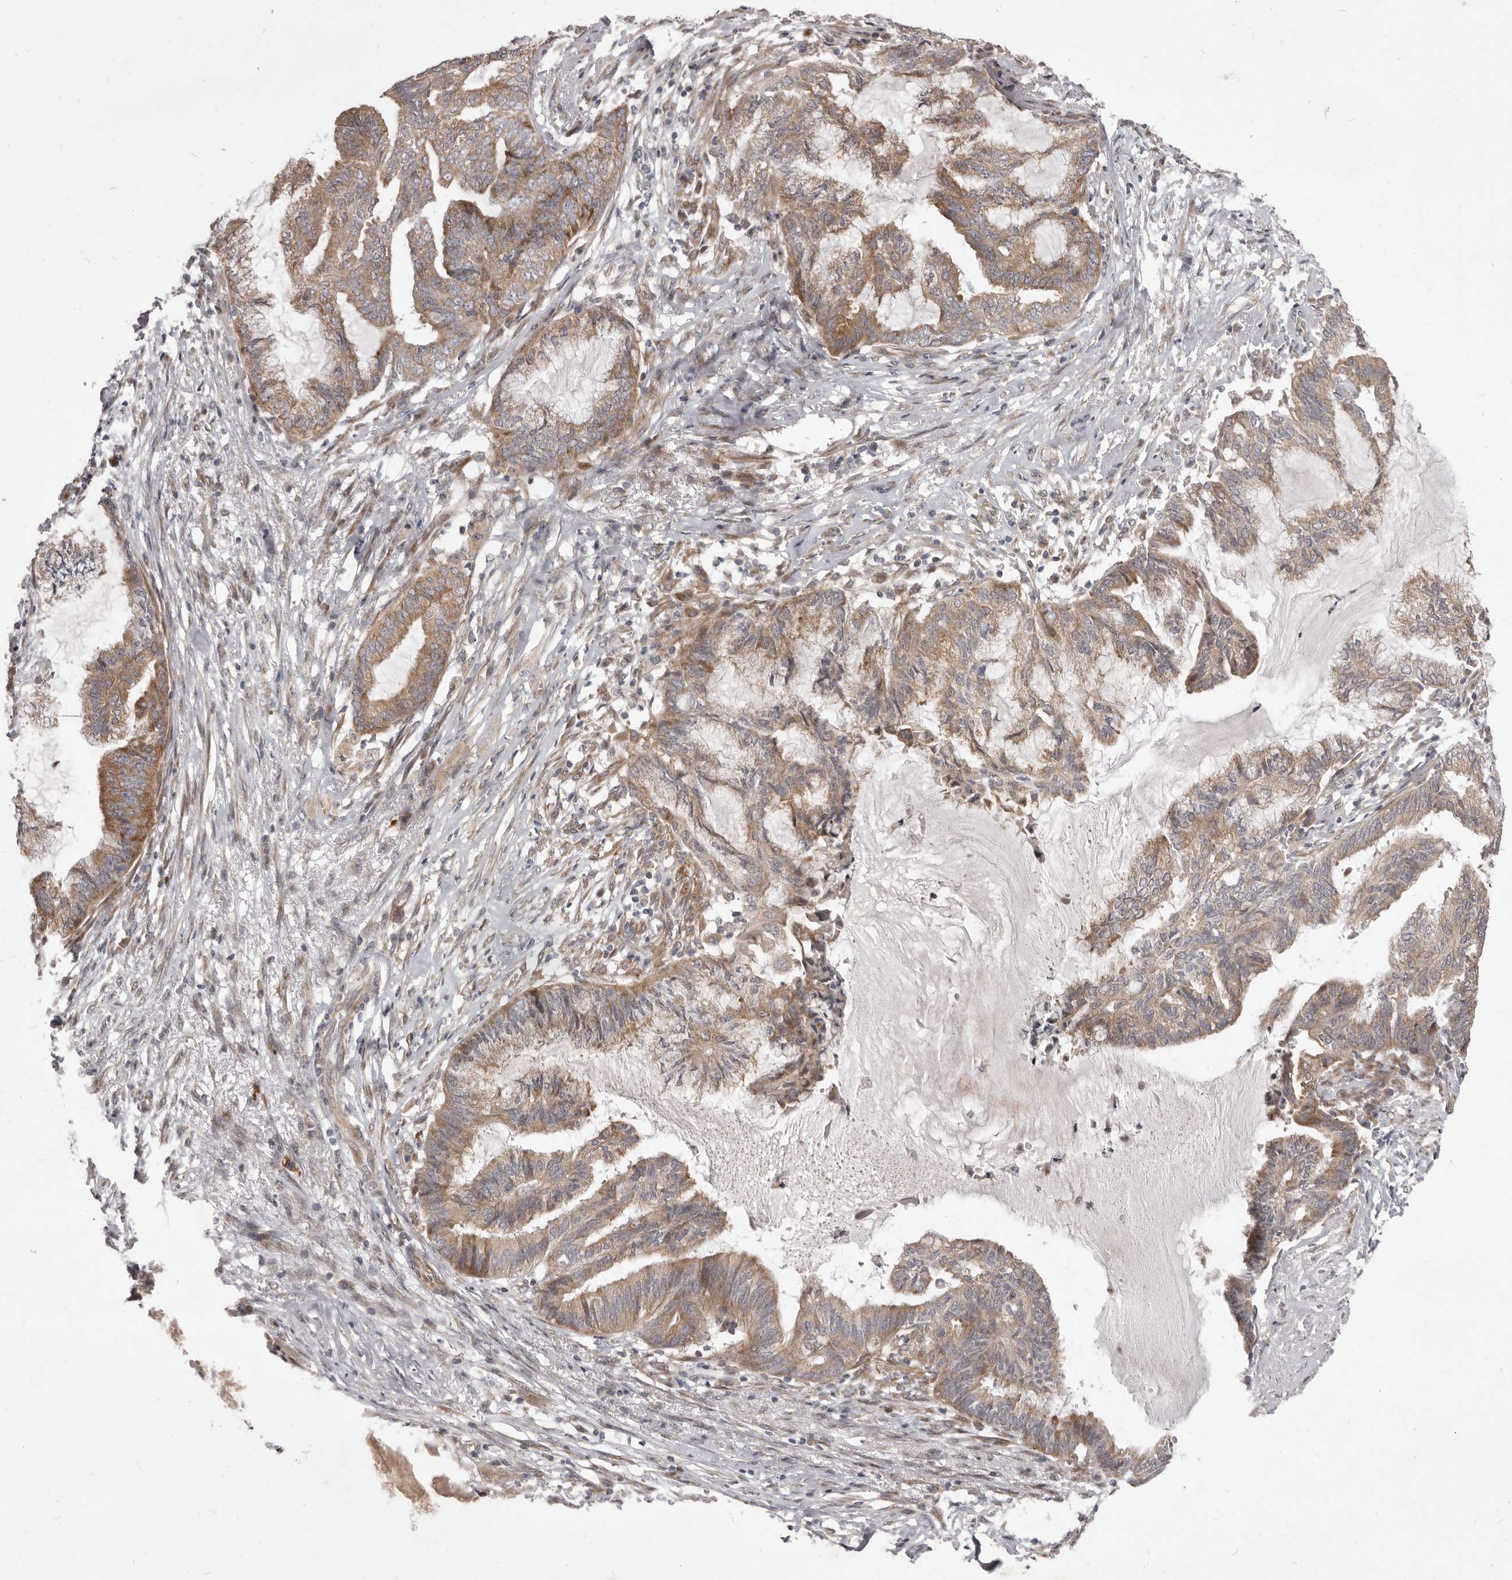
{"staining": {"intensity": "moderate", "quantity": "25%-75%", "location": "cytoplasmic/membranous"}, "tissue": "endometrial cancer", "cell_type": "Tumor cells", "image_type": "cancer", "snomed": [{"axis": "morphology", "description": "Adenocarcinoma, NOS"}, {"axis": "topography", "description": "Endometrium"}], "caption": "An image of human adenocarcinoma (endometrial) stained for a protein exhibits moderate cytoplasmic/membranous brown staining in tumor cells.", "gene": "TBC1D8B", "patient": {"sex": "female", "age": 86}}